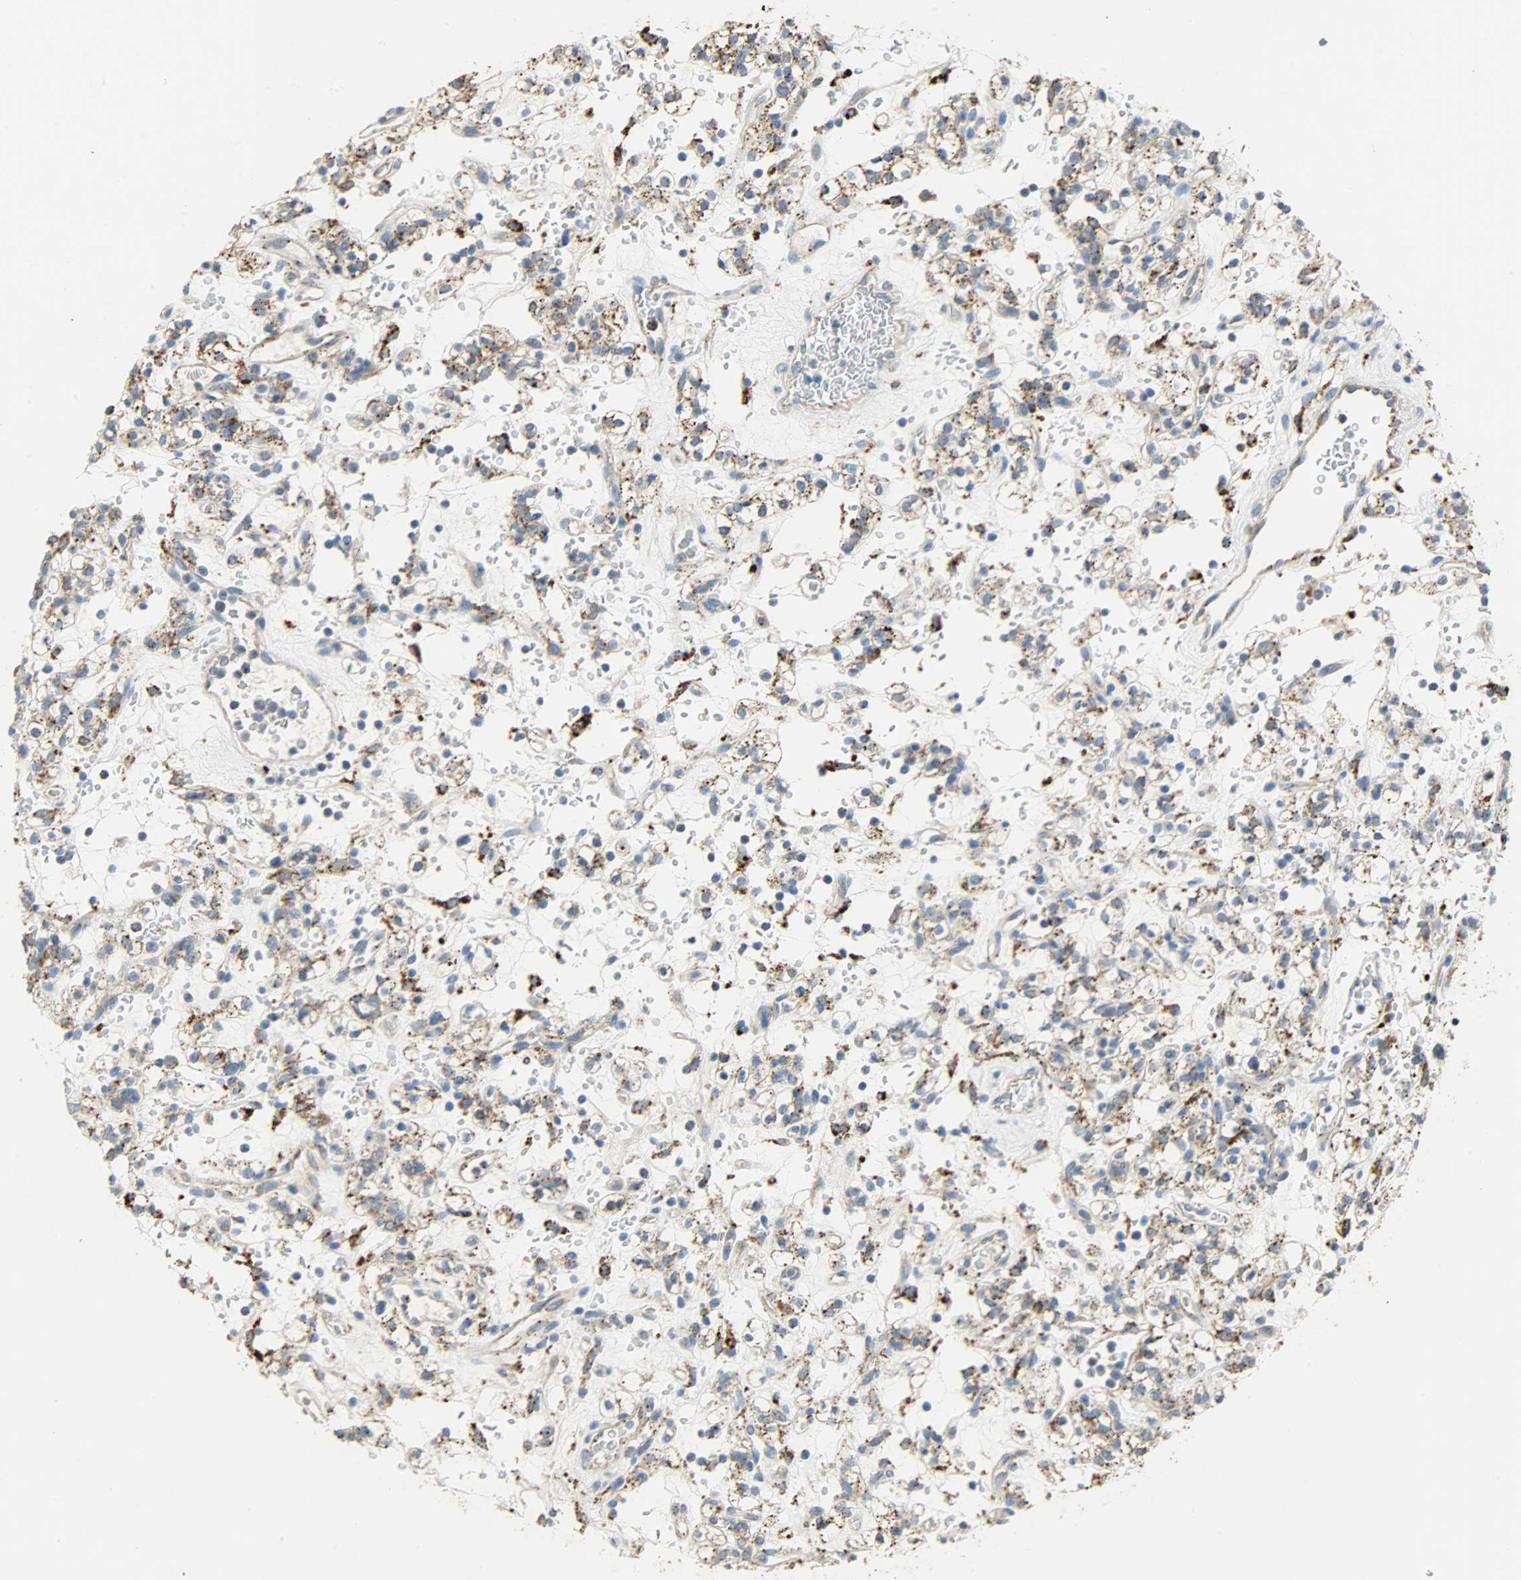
{"staining": {"intensity": "strong", "quantity": "25%-75%", "location": "cytoplasmic/membranous"}, "tissue": "renal cancer", "cell_type": "Tumor cells", "image_type": "cancer", "snomed": [{"axis": "morphology", "description": "Normal tissue, NOS"}, {"axis": "morphology", "description": "Adenocarcinoma, NOS"}, {"axis": "topography", "description": "Kidney"}], "caption": "Renal cancer (adenocarcinoma) stained for a protein (brown) exhibits strong cytoplasmic/membranous positive positivity in about 25%-75% of tumor cells.", "gene": "ASAH1", "patient": {"sex": "female", "age": 72}}